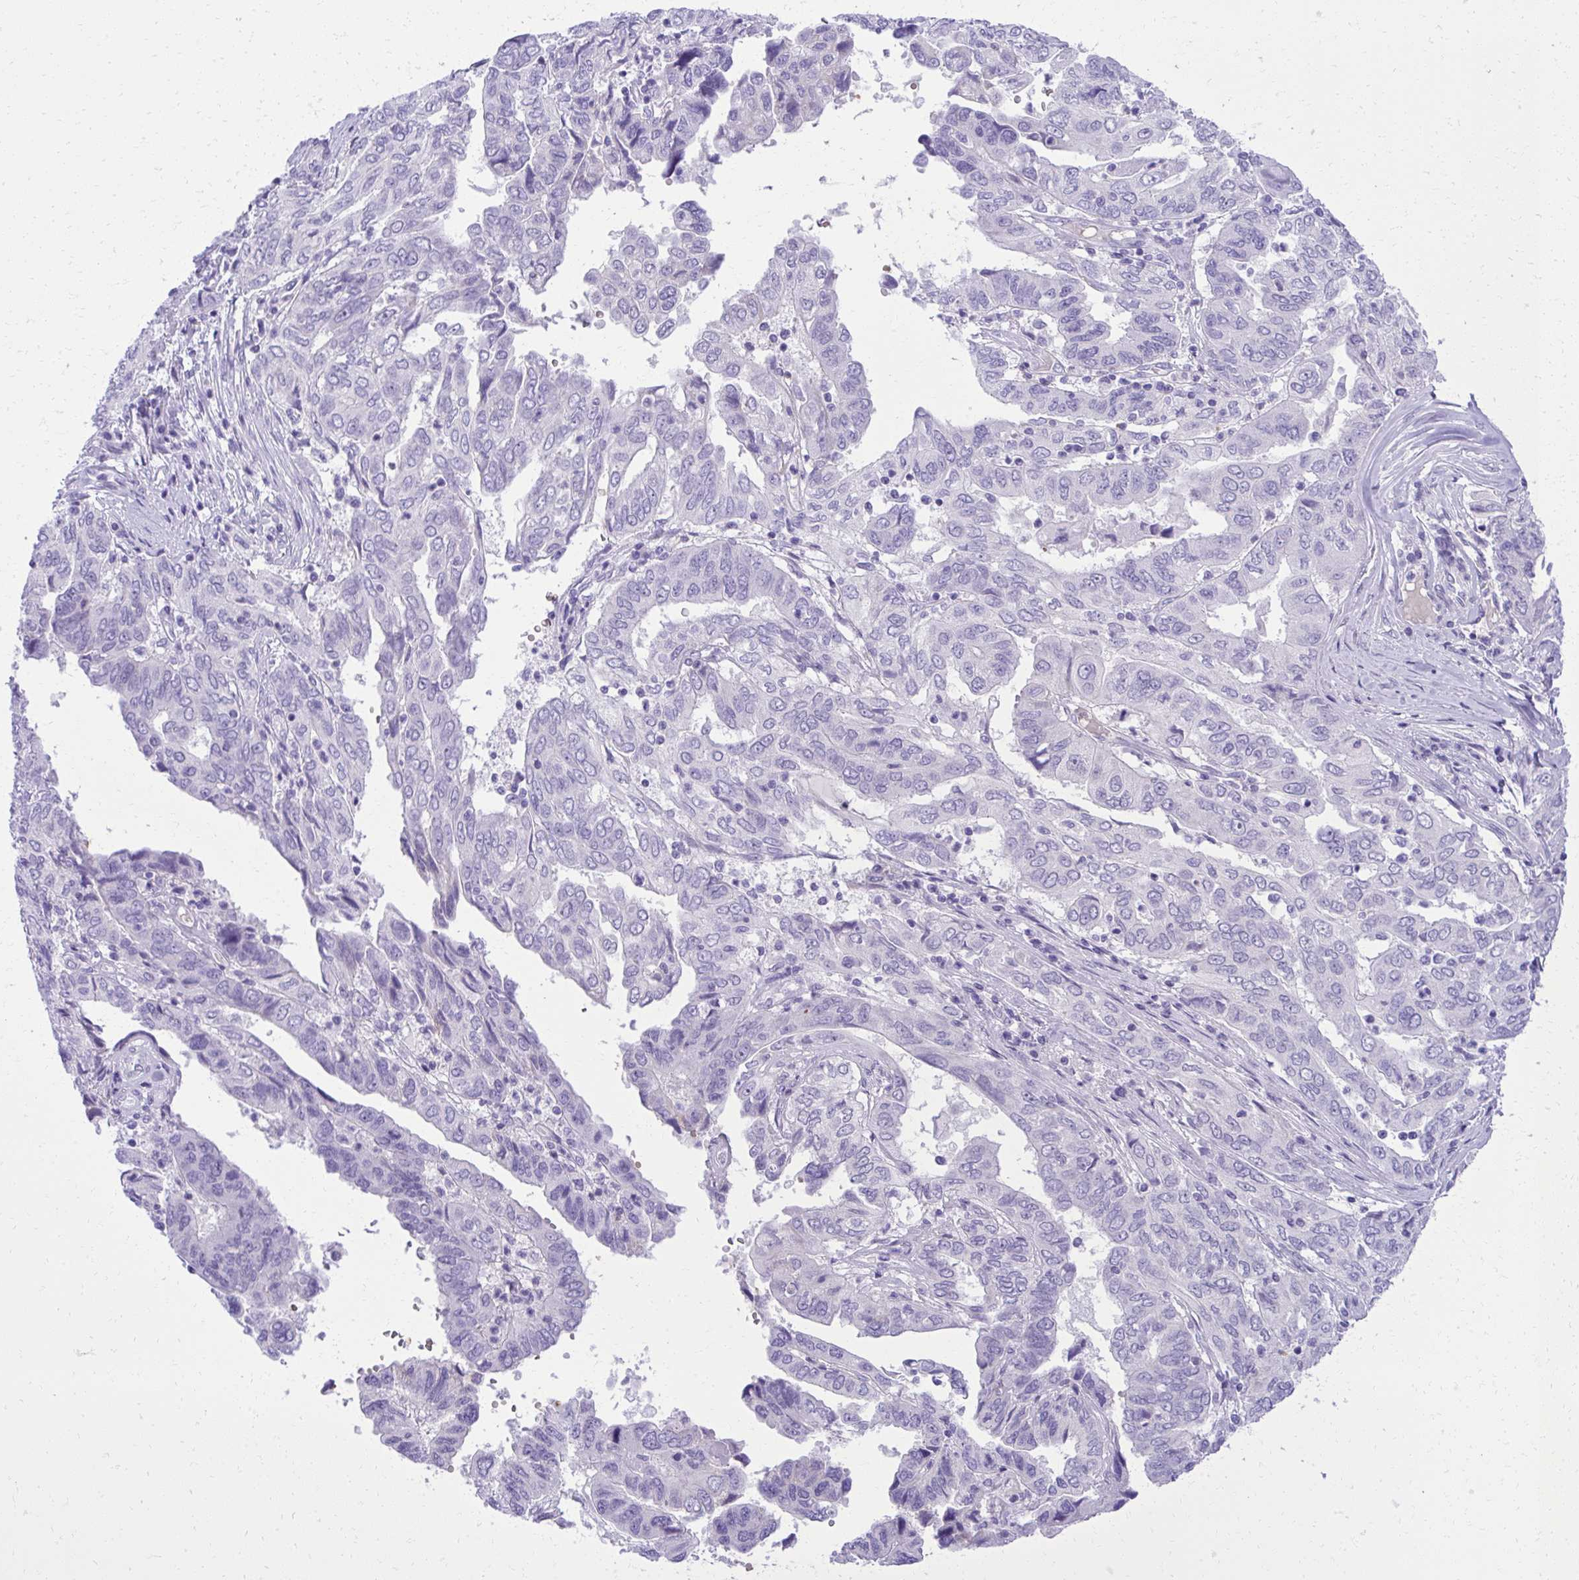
{"staining": {"intensity": "negative", "quantity": "none", "location": "none"}, "tissue": "ovarian cancer", "cell_type": "Tumor cells", "image_type": "cancer", "snomed": [{"axis": "morphology", "description": "Cystadenocarcinoma, serous, NOS"}, {"axis": "topography", "description": "Ovary"}], "caption": "This is an immunohistochemistry (IHC) micrograph of human serous cystadenocarcinoma (ovarian). There is no staining in tumor cells.", "gene": "PITPNM3", "patient": {"sex": "female", "age": 79}}